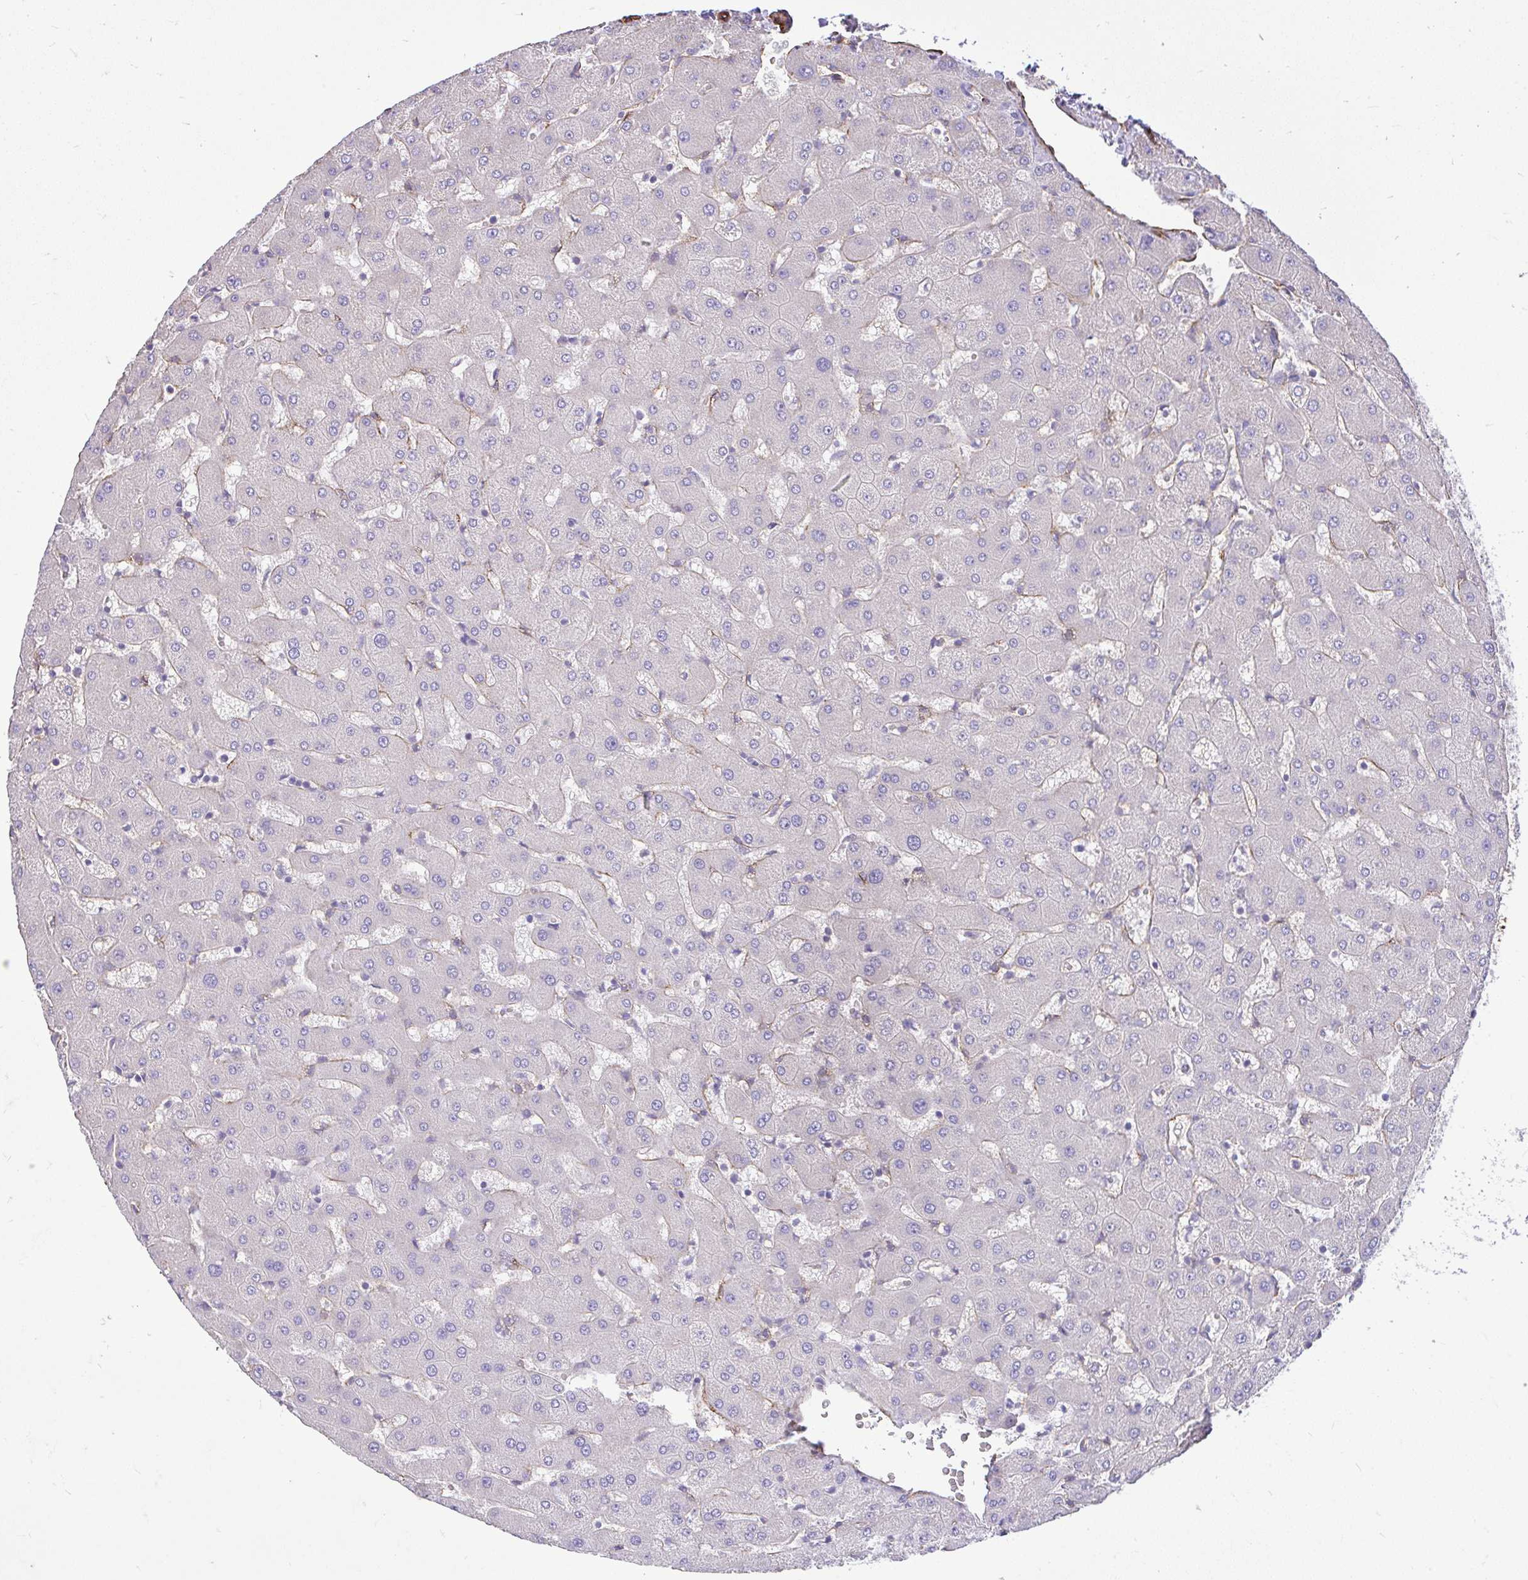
{"staining": {"intensity": "moderate", "quantity": "25%-75%", "location": "cytoplasmic/membranous"}, "tissue": "liver", "cell_type": "Cholangiocytes", "image_type": "normal", "snomed": [{"axis": "morphology", "description": "Normal tissue, NOS"}, {"axis": "topography", "description": "Liver"}], "caption": "This image exhibits IHC staining of unremarkable liver, with medium moderate cytoplasmic/membranous expression in approximately 25%-75% of cholangiocytes.", "gene": "PTPRK", "patient": {"sex": "female", "age": 63}}